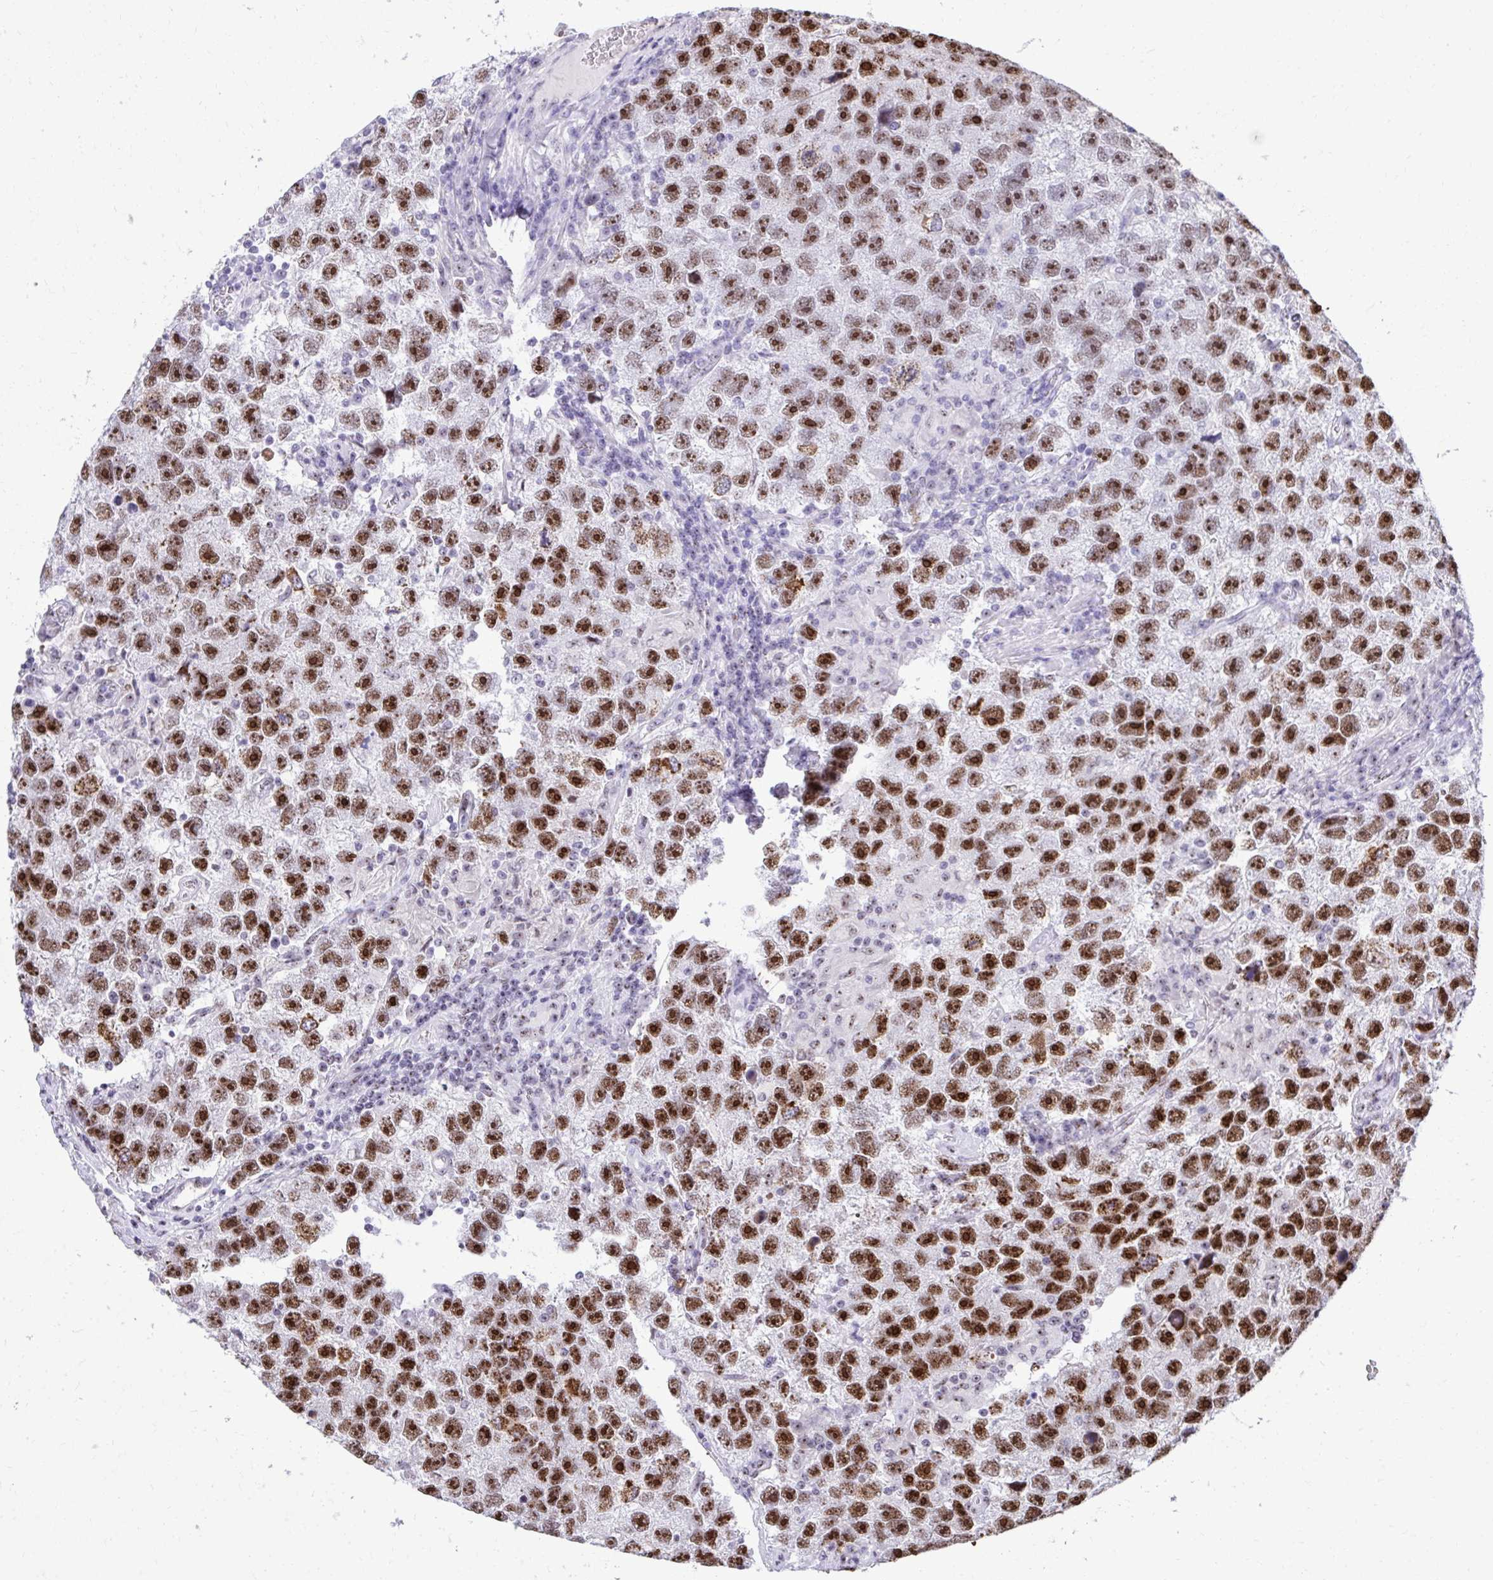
{"staining": {"intensity": "strong", "quantity": ">75%", "location": "nuclear"}, "tissue": "testis cancer", "cell_type": "Tumor cells", "image_type": "cancer", "snomed": [{"axis": "morphology", "description": "Seminoma, NOS"}, {"axis": "topography", "description": "Testis"}], "caption": "Immunohistochemical staining of testis seminoma demonstrates strong nuclear protein positivity in about >75% of tumor cells. The protein is stained brown, and the nuclei are stained in blue (DAB (3,3'-diaminobenzidine) IHC with brightfield microscopy, high magnification).", "gene": "PELP1", "patient": {"sex": "male", "age": 26}}